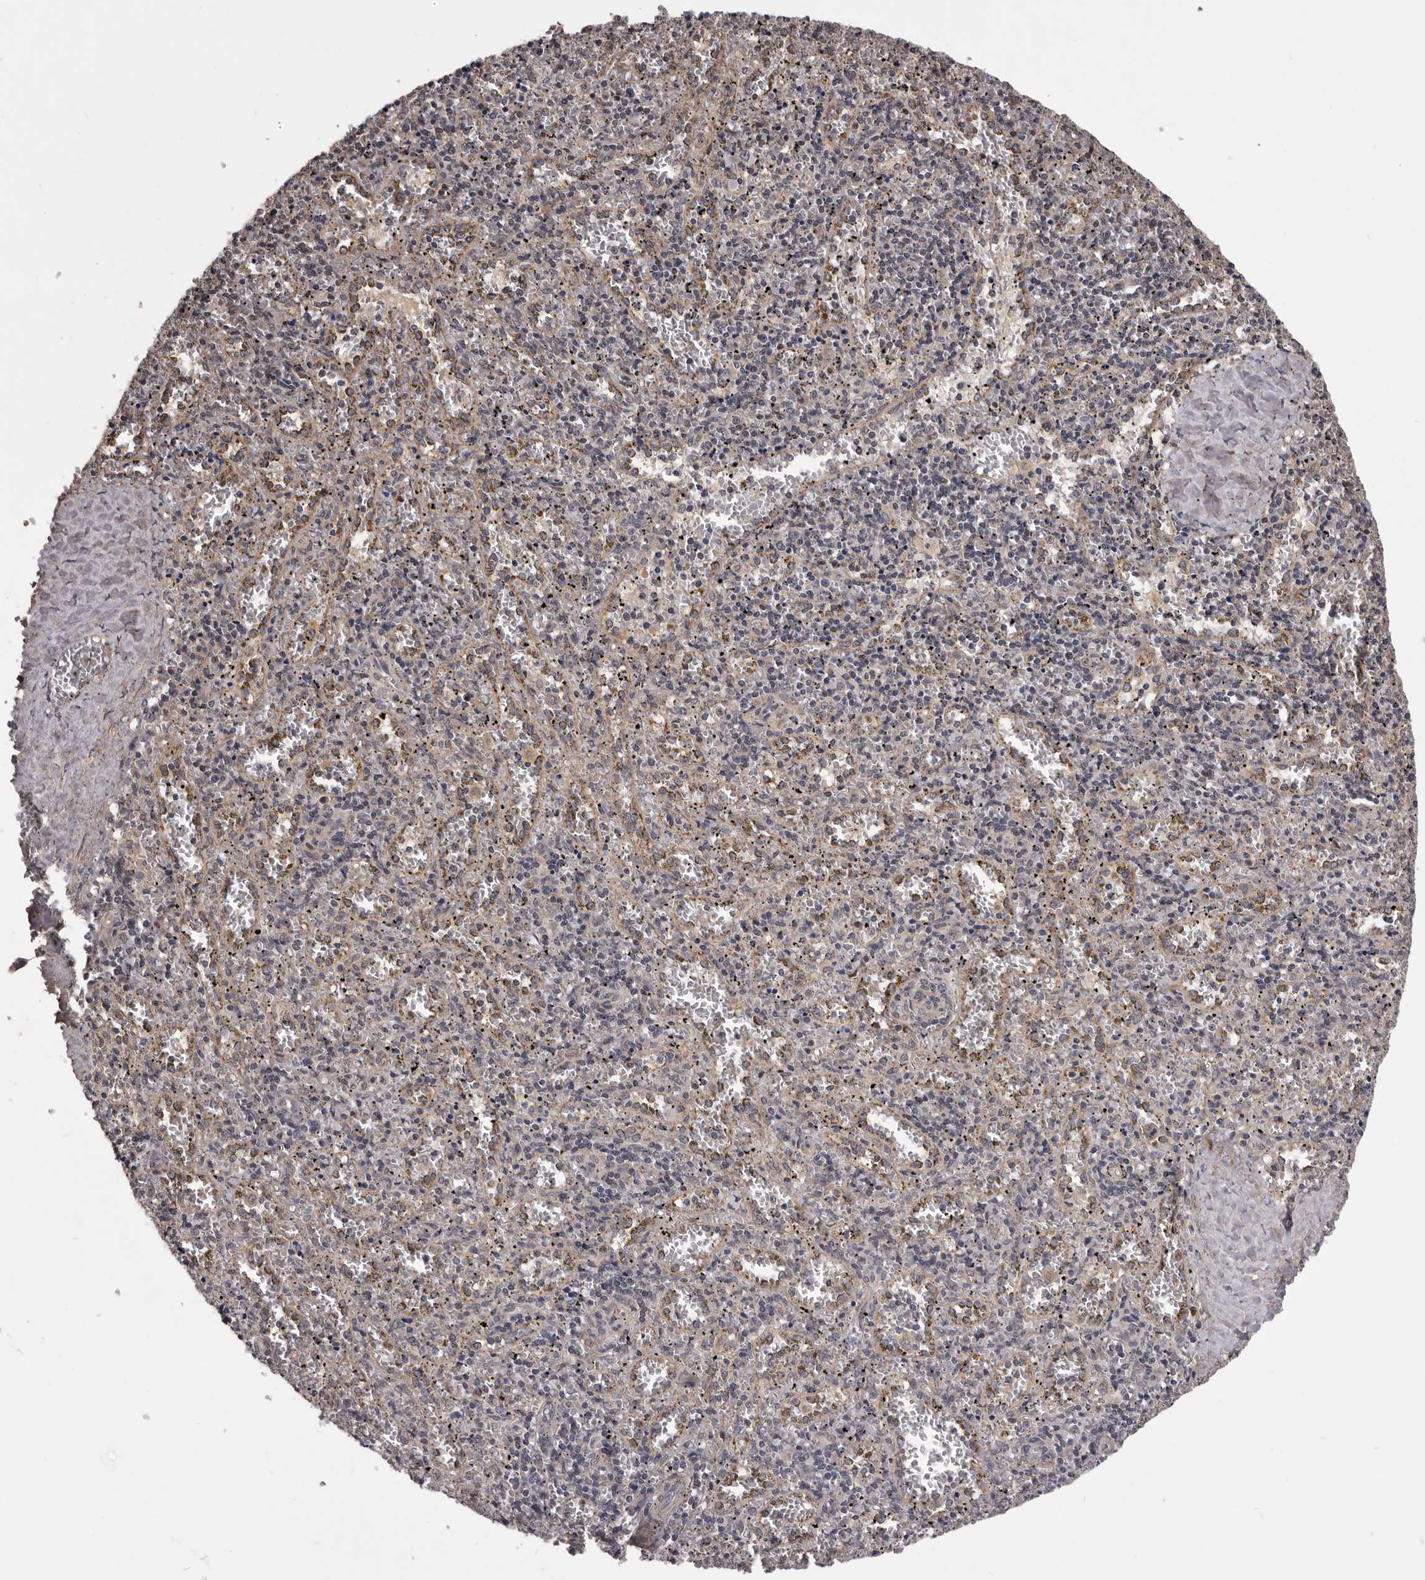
{"staining": {"intensity": "weak", "quantity": "<25%", "location": "cytoplasmic/membranous"}, "tissue": "spleen", "cell_type": "Cells in red pulp", "image_type": "normal", "snomed": [{"axis": "morphology", "description": "Normal tissue, NOS"}, {"axis": "topography", "description": "Spleen"}], "caption": "Image shows no significant protein staining in cells in red pulp of unremarkable spleen. Nuclei are stained in blue.", "gene": "CELF3", "patient": {"sex": "male", "age": 11}}